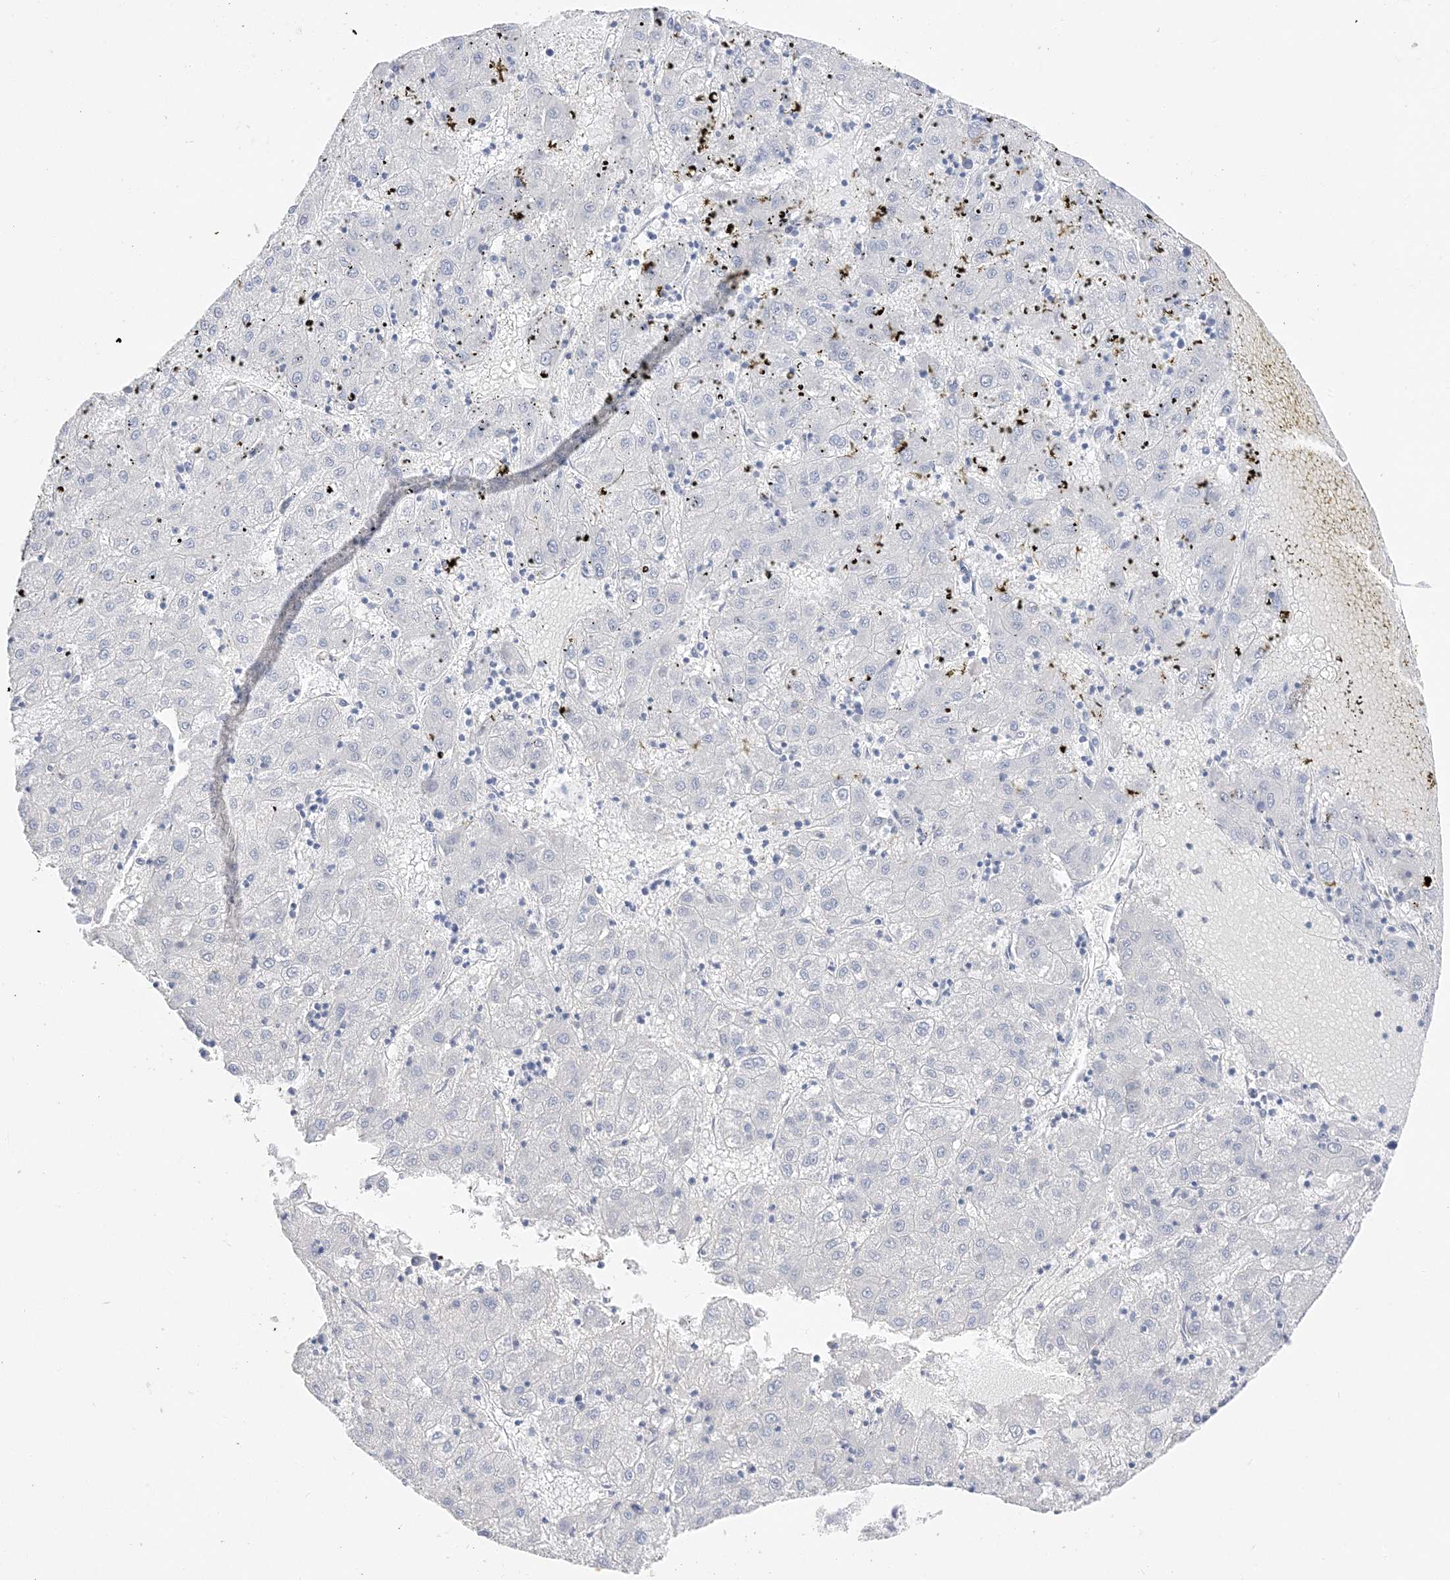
{"staining": {"intensity": "negative", "quantity": "none", "location": "none"}, "tissue": "liver cancer", "cell_type": "Tumor cells", "image_type": "cancer", "snomed": [{"axis": "morphology", "description": "Carcinoma, Hepatocellular, NOS"}, {"axis": "topography", "description": "Liver"}], "caption": "Immunohistochemistry image of neoplastic tissue: liver cancer (hepatocellular carcinoma) stained with DAB (3,3'-diaminobenzidine) demonstrates no significant protein staining in tumor cells. The staining was performed using DAB (3,3'-diaminobenzidine) to visualize the protein expression in brown, while the nuclei were stained in blue with hematoxylin (Magnification: 20x).", "gene": "MUC17", "patient": {"sex": "male", "age": 72}}